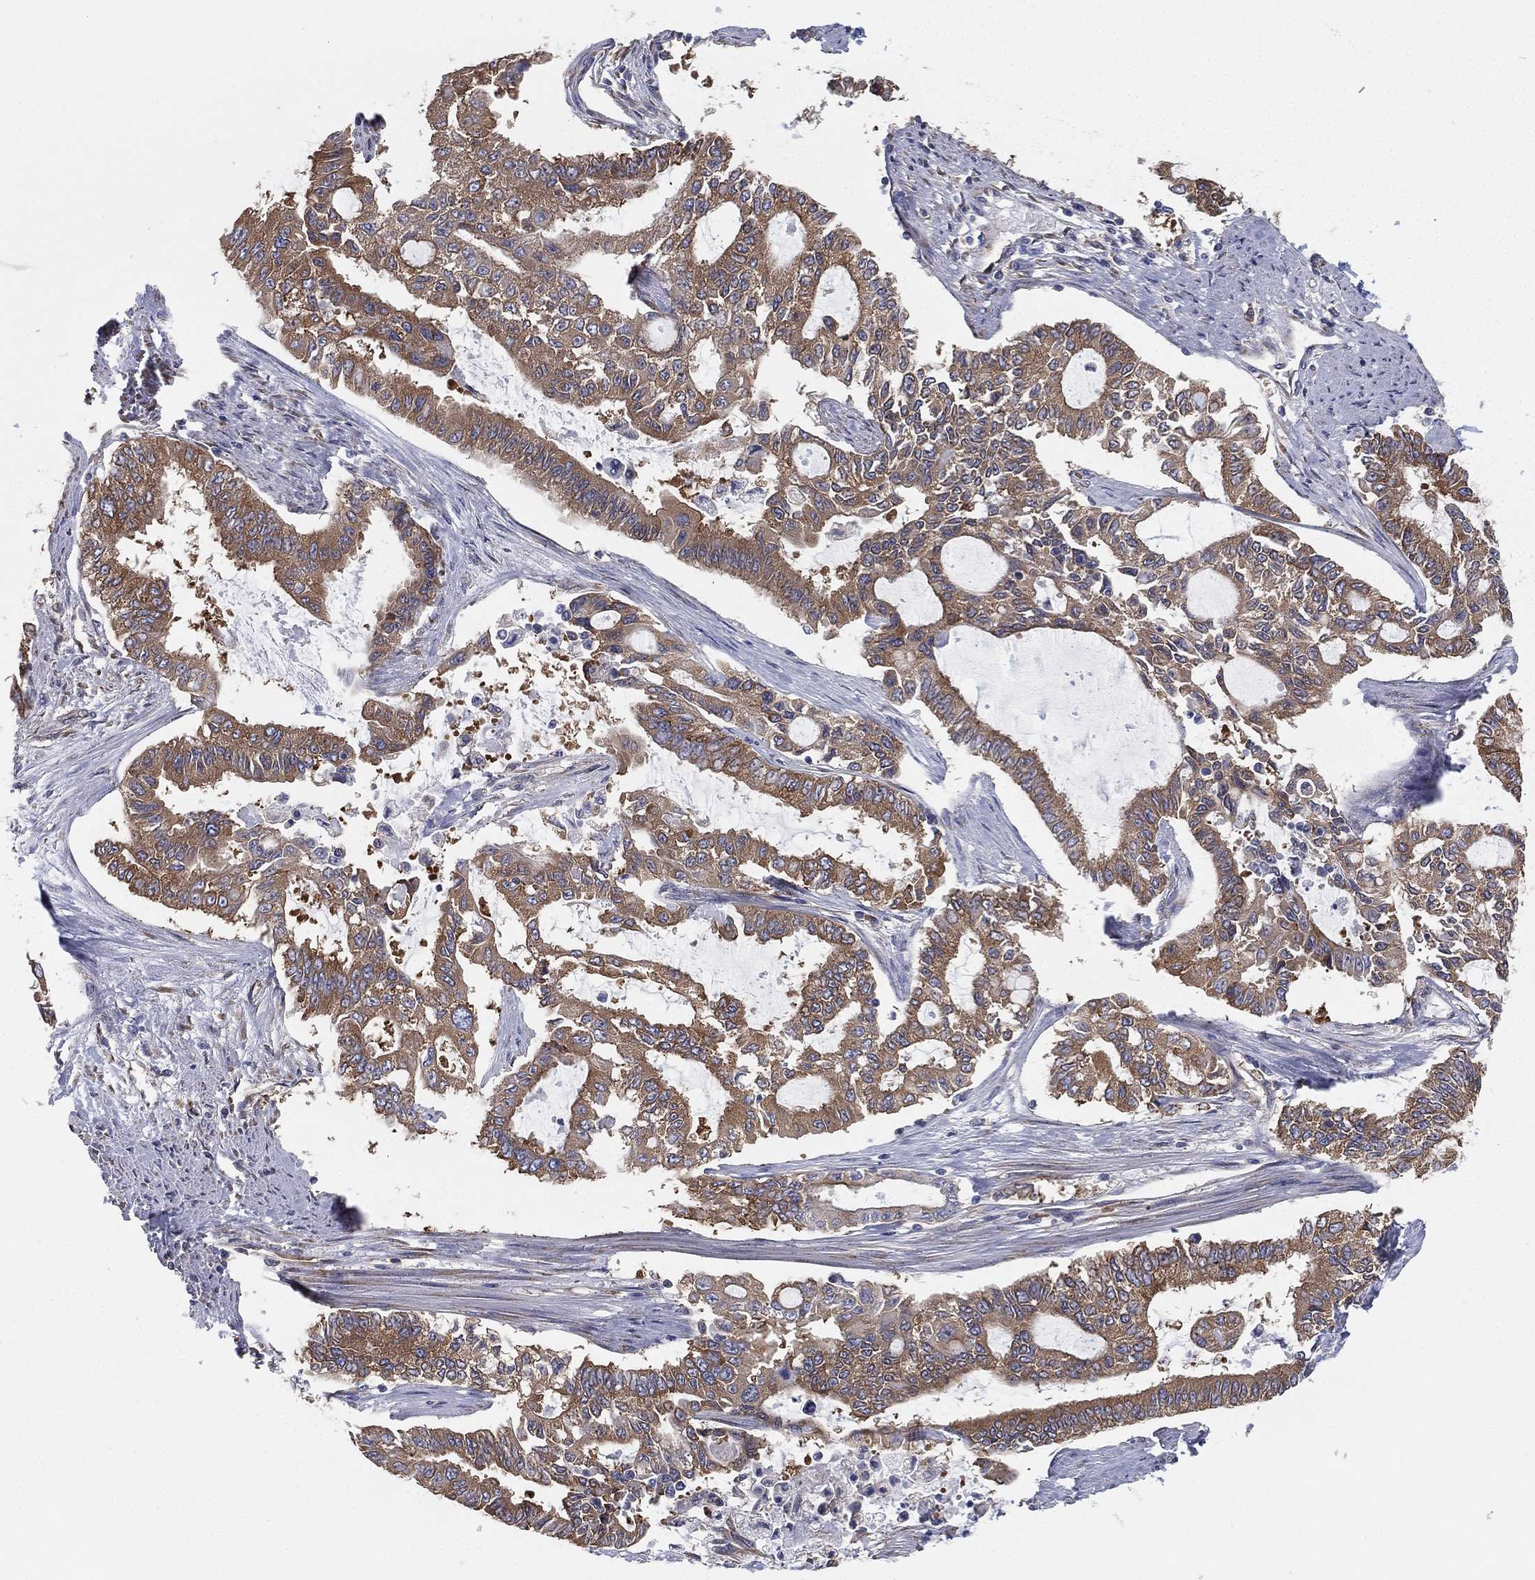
{"staining": {"intensity": "moderate", "quantity": ">75%", "location": "cytoplasmic/membranous"}, "tissue": "endometrial cancer", "cell_type": "Tumor cells", "image_type": "cancer", "snomed": [{"axis": "morphology", "description": "Adenocarcinoma, NOS"}, {"axis": "topography", "description": "Uterus"}], "caption": "Immunohistochemical staining of adenocarcinoma (endometrial) exhibits moderate cytoplasmic/membranous protein staining in approximately >75% of tumor cells.", "gene": "FARSA", "patient": {"sex": "female", "age": 59}}